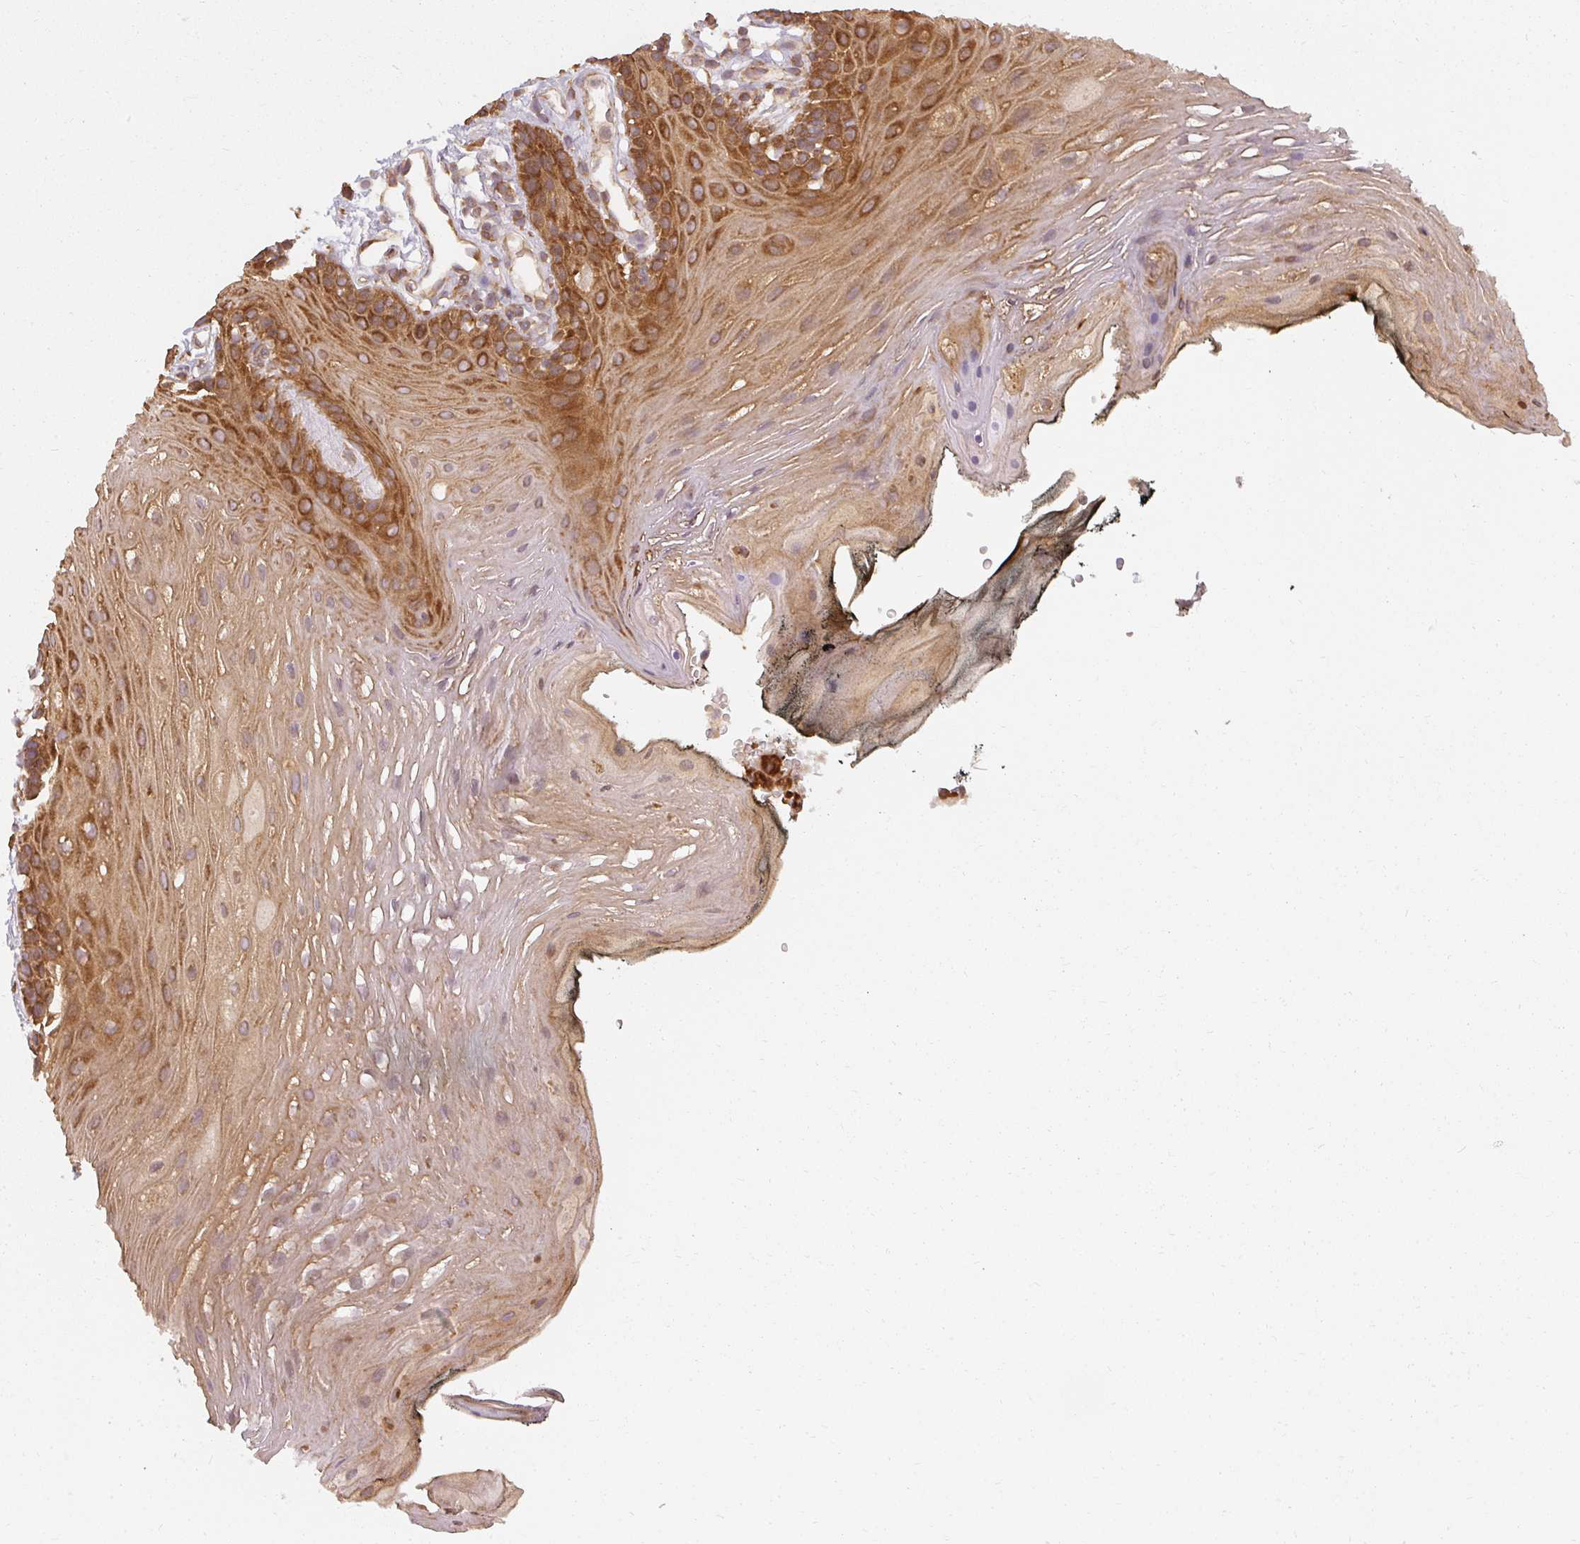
{"staining": {"intensity": "strong", "quantity": "25%-75%", "location": "cytoplasmic/membranous"}, "tissue": "oral mucosa", "cell_type": "Squamous epithelial cells", "image_type": "normal", "snomed": [{"axis": "morphology", "description": "Normal tissue, NOS"}, {"axis": "topography", "description": "Oral tissue"}, {"axis": "topography", "description": "Tounge, NOS"}], "caption": "Squamous epithelial cells exhibit high levels of strong cytoplasmic/membranous positivity in about 25%-75% of cells in benign human oral mucosa.", "gene": "RPL24", "patient": {"sex": "female", "age": 81}}